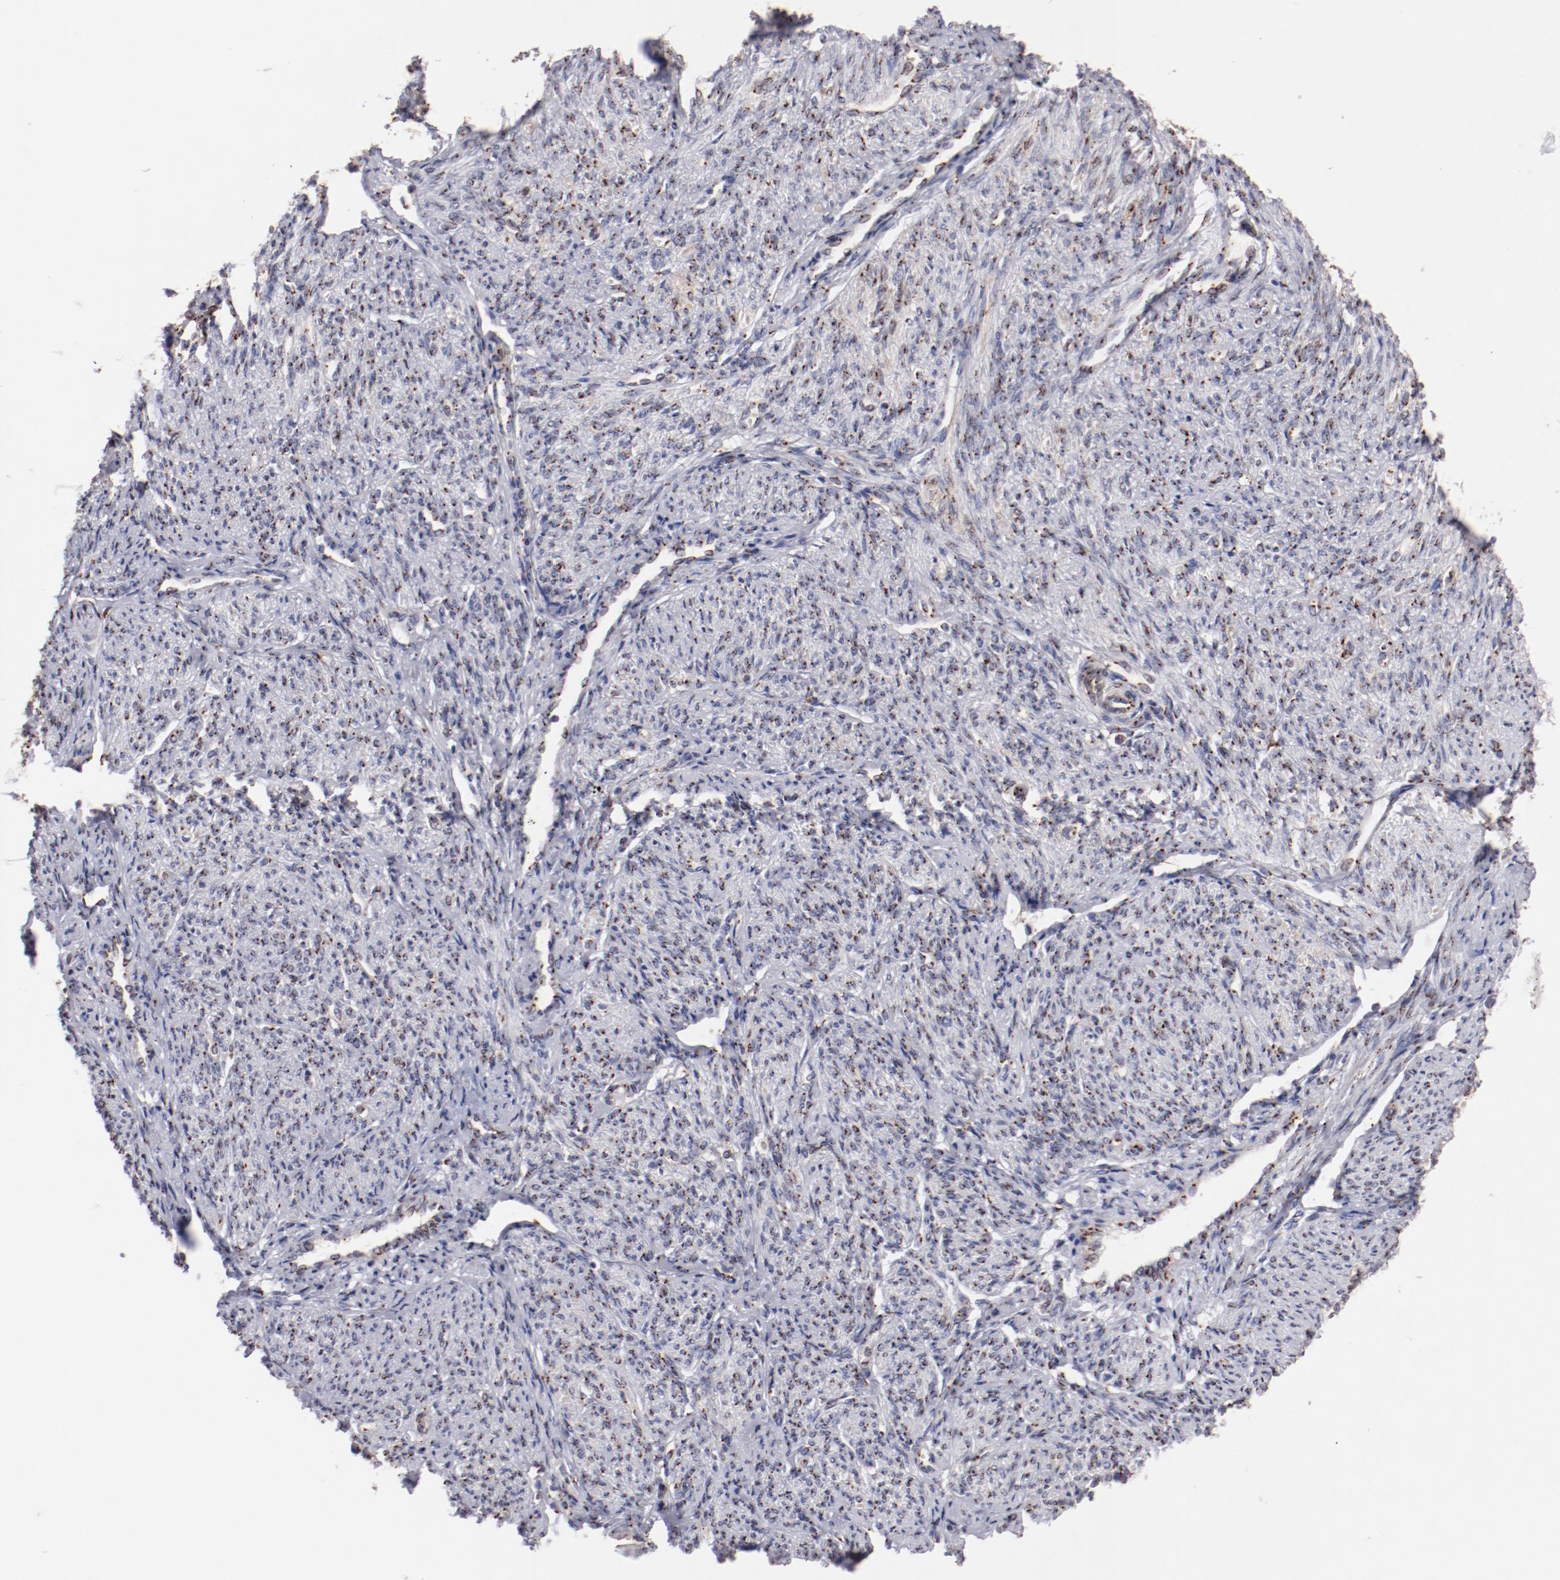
{"staining": {"intensity": "moderate", "quantity": "25%-75%", "location": "cytoplasmic/membranous"}, "tissue": "smooth muscle", "cell_type": "Smooth muscle cells", "image_type": "normal", "snomed": [{"axis": "morphology", "description": "Normal tissue, NOS"}, {"axis": "topography", "description": "Smooth muscle"}], "caption": "About 25%-75% of smooth muscle cells in unremarkable smooth muscle exhibit moderate cytoplasmic/membranous protein expression as visualized by brown immunohistochemical staining.", "gene": "GOLIM4", "patient": {"sex": "female", "age": 65}}